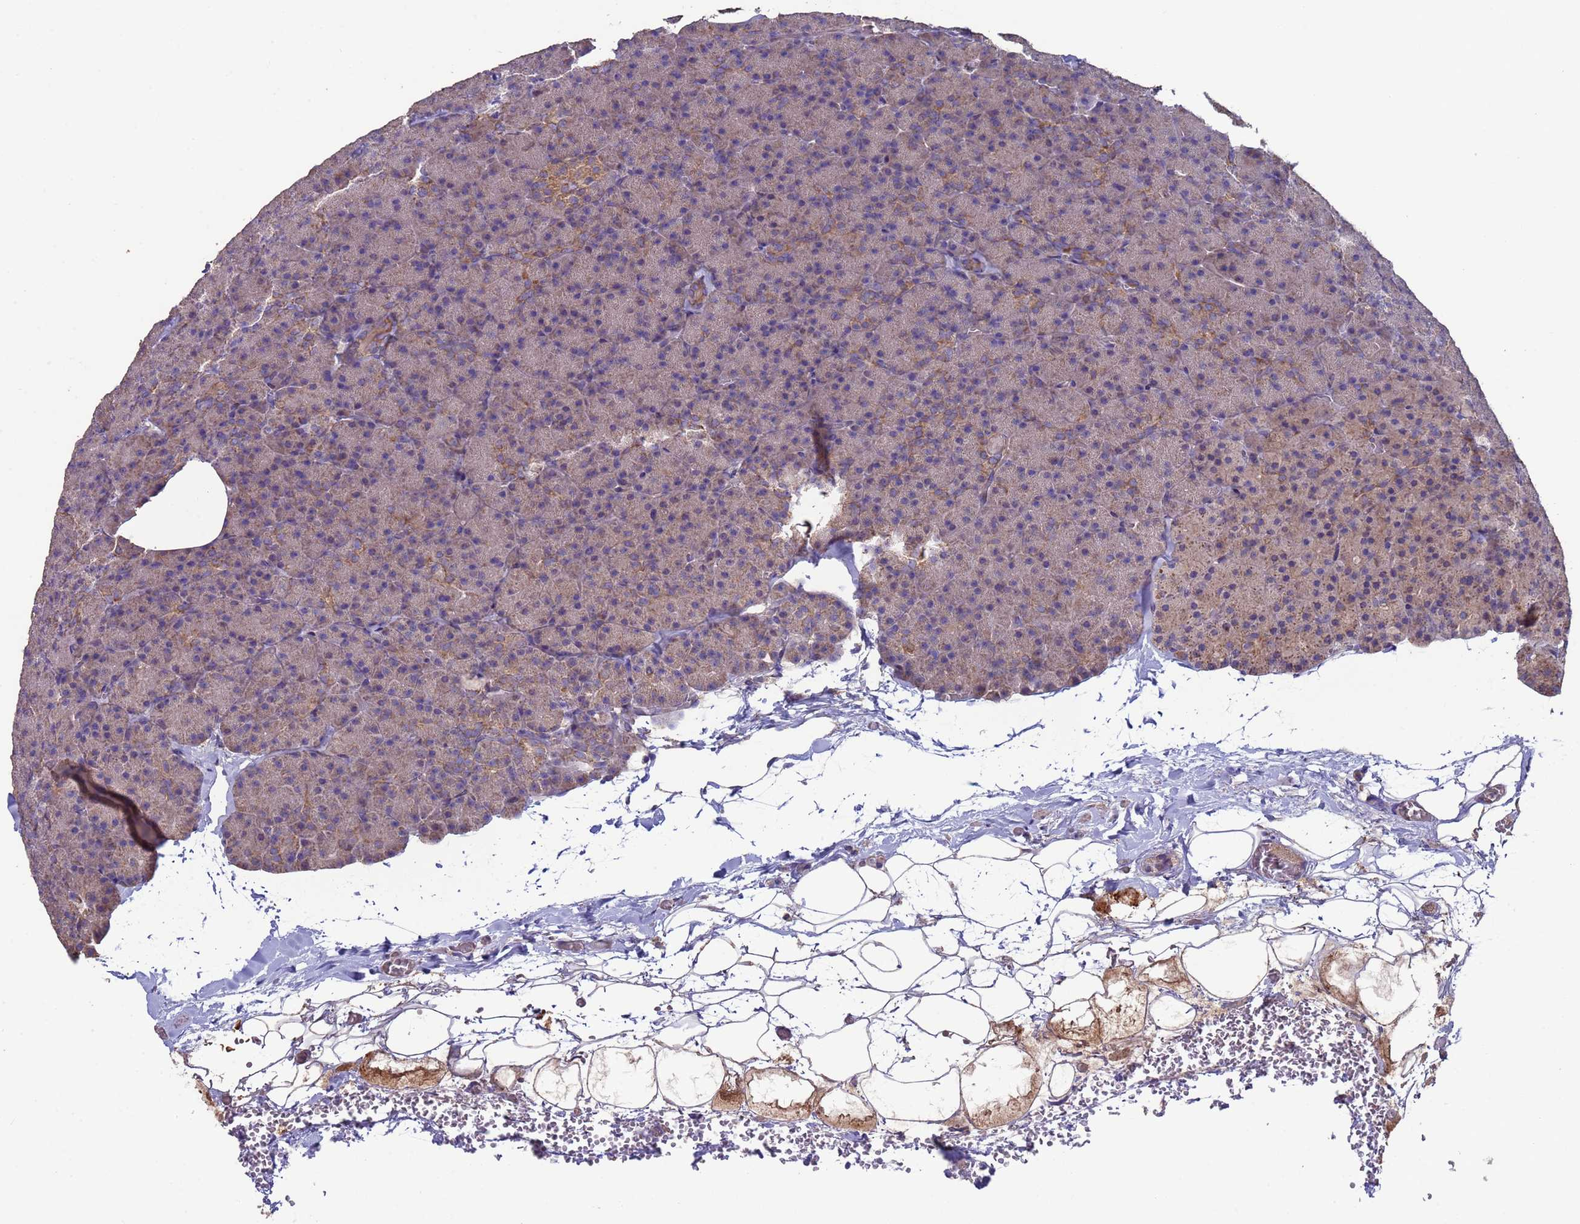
{"staining": {"intensity": "moderate", "quantity": "25%-75%", "location": "cytoplasmic/membranous"}, "tissue": "pancreas", "cell_type": "Exocrine glandular cells", "image_type": "normal", "snomed": [{"axis": "morphology", "description": "Normal tissue, NOS"}, {"axis": "morphology", "description": "Carcinoid, malignant, NOS"}, {"axis": "topography", "description": "Pancreas"}], "caption": "Immunohistochemistry micrograph of benign pancreas: human pancreas stained using immunohistochemistry shows medium levels of moderate protein expression localized specifically in the cytoplasmic/membranous of exocrine glandular cells, appearing as a cytoplasmic/membranous brown color.", "gene": "EEF1AKMT1", "patient": {"sex": "female", "age": 35}}